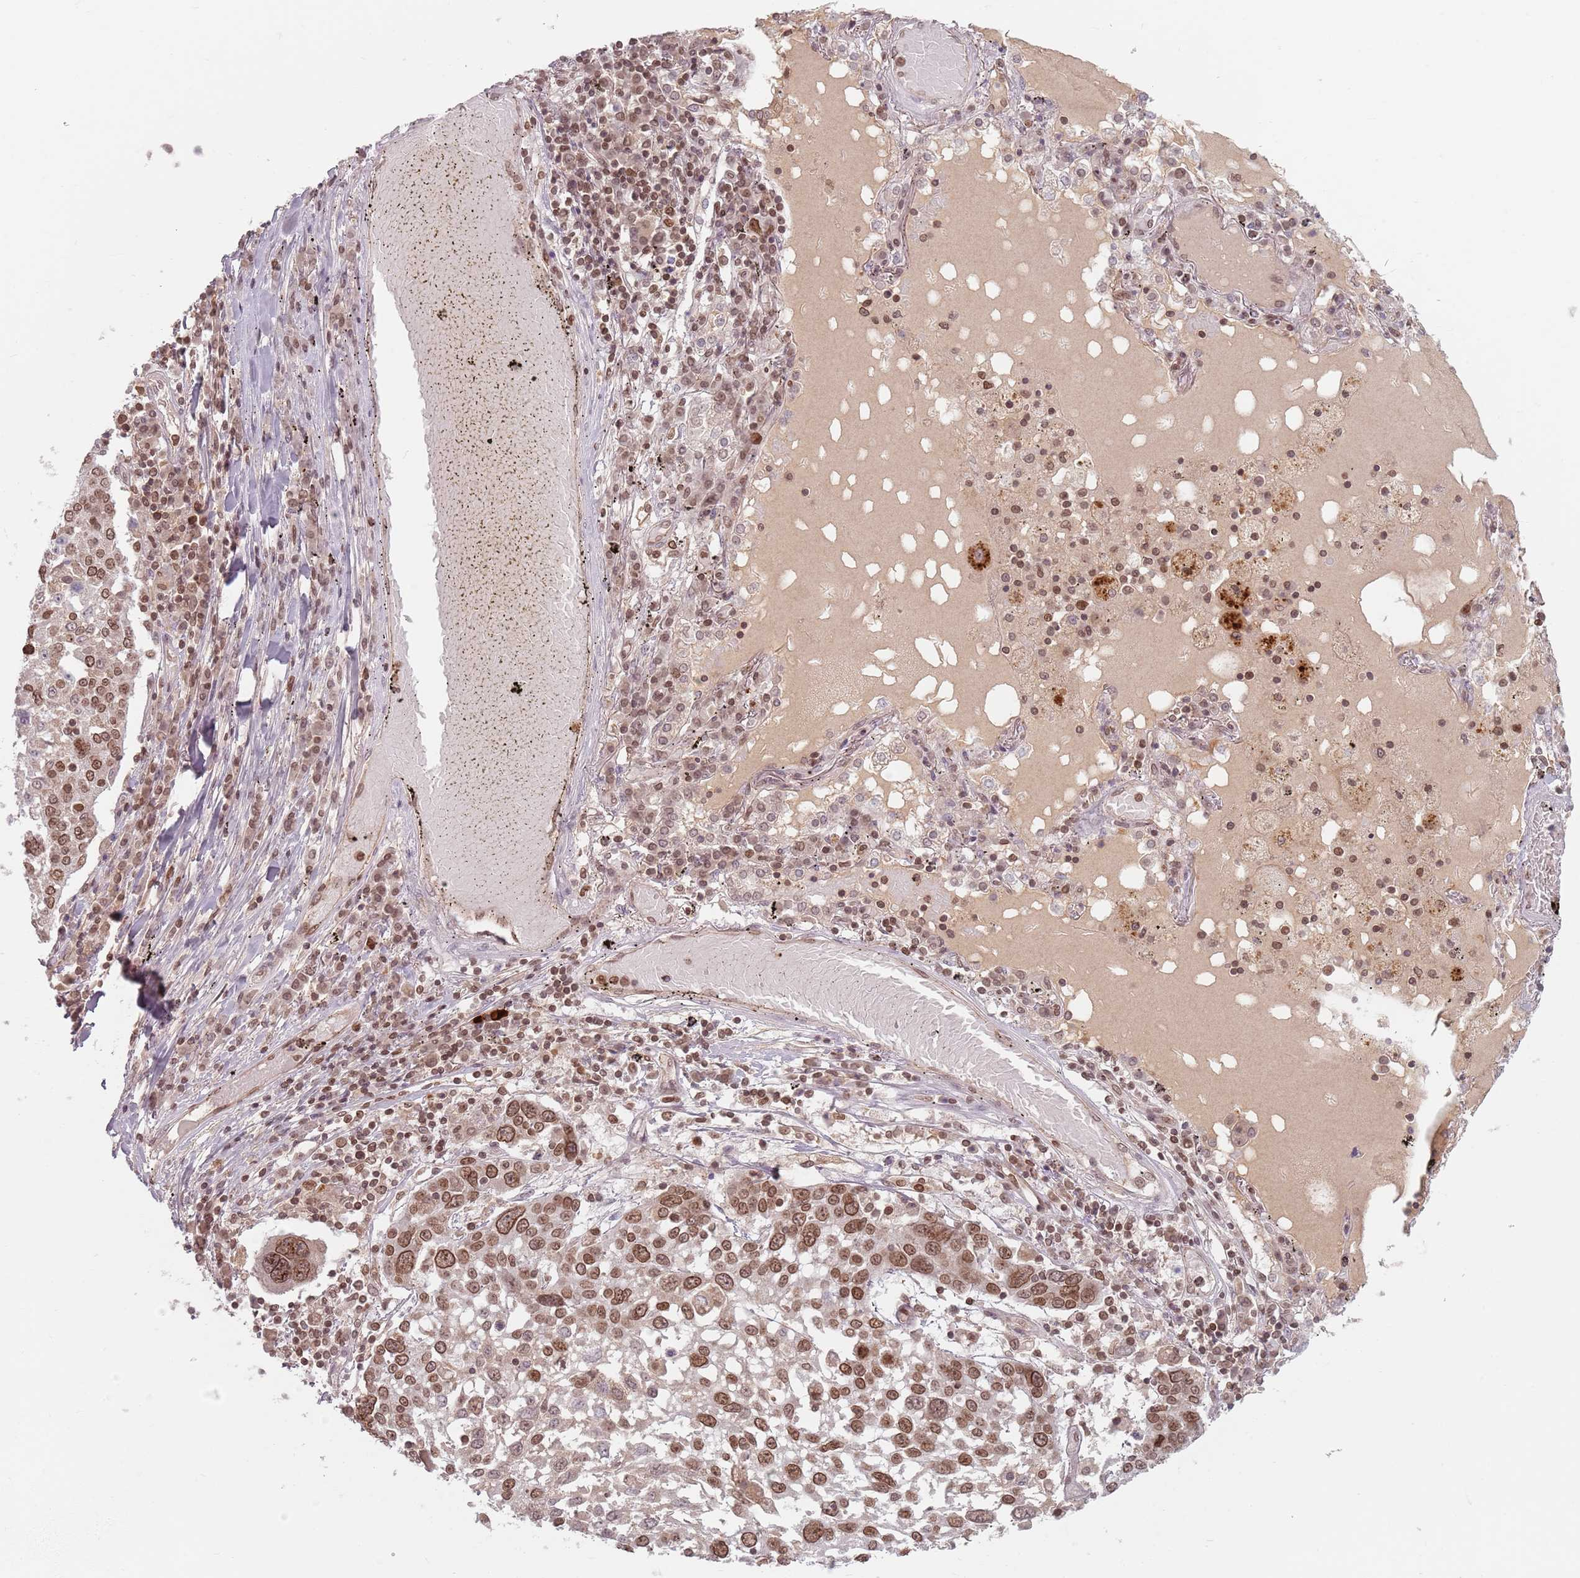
{"staining": {"intensity": "moderate", "quantity": ">75%", "location": "cytoplasmic/membranous,nuclear"}, "tissue": "lung cancer", "cell_type": "Tumor cells", "image_type": "cancer", "snomed": [{"axis": "morphology", "description": "Squamous cell carcinoma, NOS"}, {"axis": "topography", "description": "Lung"}], "caption": "Immunohistochemistry staining of lung squamous cell carcinoma, which demonstrates medium levels of moderate cytoplasmic/membranous and nuclear staining in about >75% of tumor cells indicating moderate cytoplasmic/membranous and nuclear protein expression. The staining was performed using DAB (3,3'-diaminobenzidine) (brown) for protein detection and nuclei were counterstained in hematoxylin (blue).", "gene": "NUP50", "patient": {"sex": "male", "age": 65}}